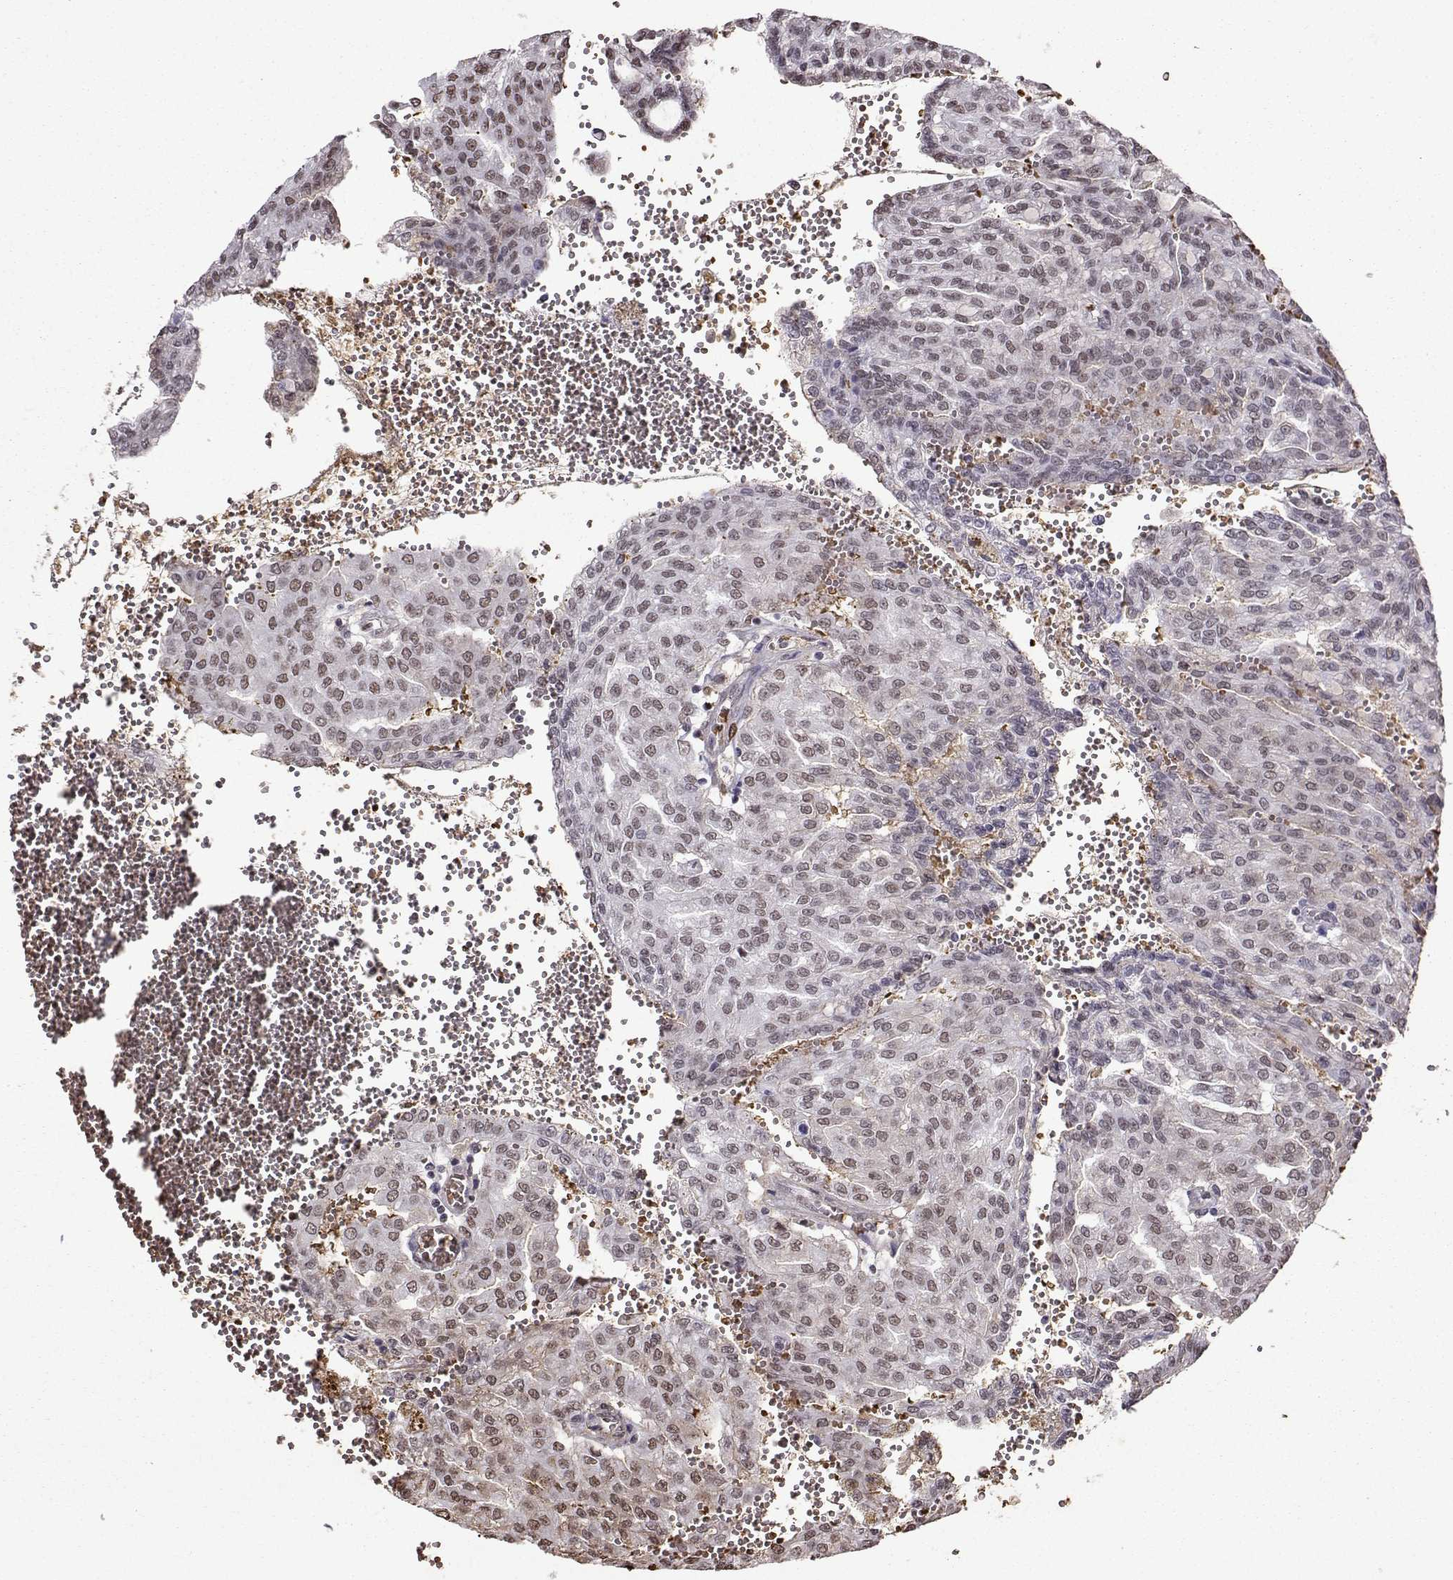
{"staining": {"intensity": "negative", "quantity": "none", "location": "none"}, "tissue": "renal cancer", "cell_type": "Tumor cells", "image_type": "cancer", "snomed": [{"axis": "morphology", "description": "Adenocarcinoma, NOS"}, {"axis": "topography", "description": "Kidney"}], "caption": "An immunohistochemistry image of renal cancer (adenocarcinoma) is shown. There is no staining in tumor cells of renal cancer (adenocarcinoma).", "gene": "CCNK", "patient": {"sex": "male", "age": 63}}